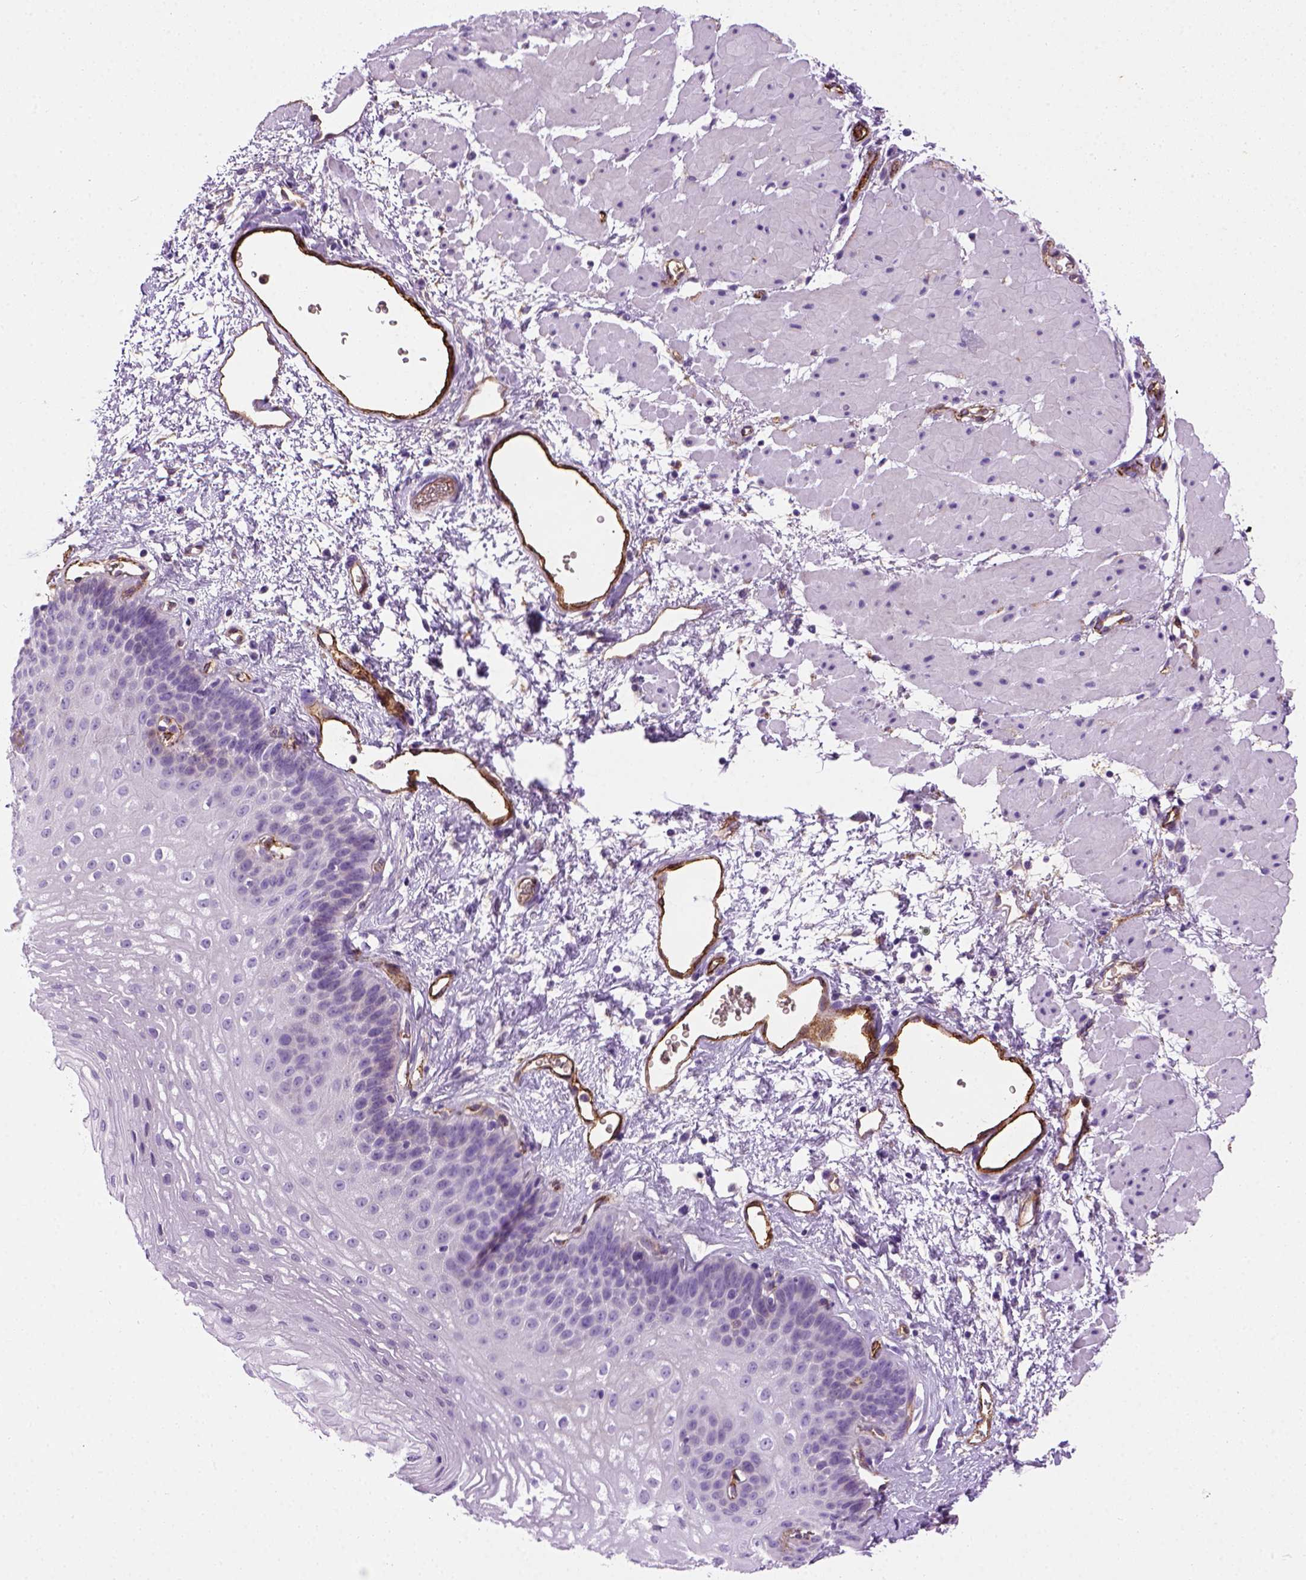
{"staining": {"intensity": "negative", "quantity": "none", "location": "none"}, "tissue": "esophagus", "cell_type": "Squamous epithelial cells", "image_type": "normal", "snomed": [{"axis": "morphology", "description": "Normal tissue, NOS"}, {"axis": "topography", "description": "Esophagus"}], "caption": "Micrograph shows no significant protein staining in squamous epithelial cells of benign esophagus. (DAB (3,3'-diaminobenzidine) immunohistochemistry visualized using brightfield microscopy, high magnification).", "gene": "VWF", "patient": {"sex": "female", "age": 62}}